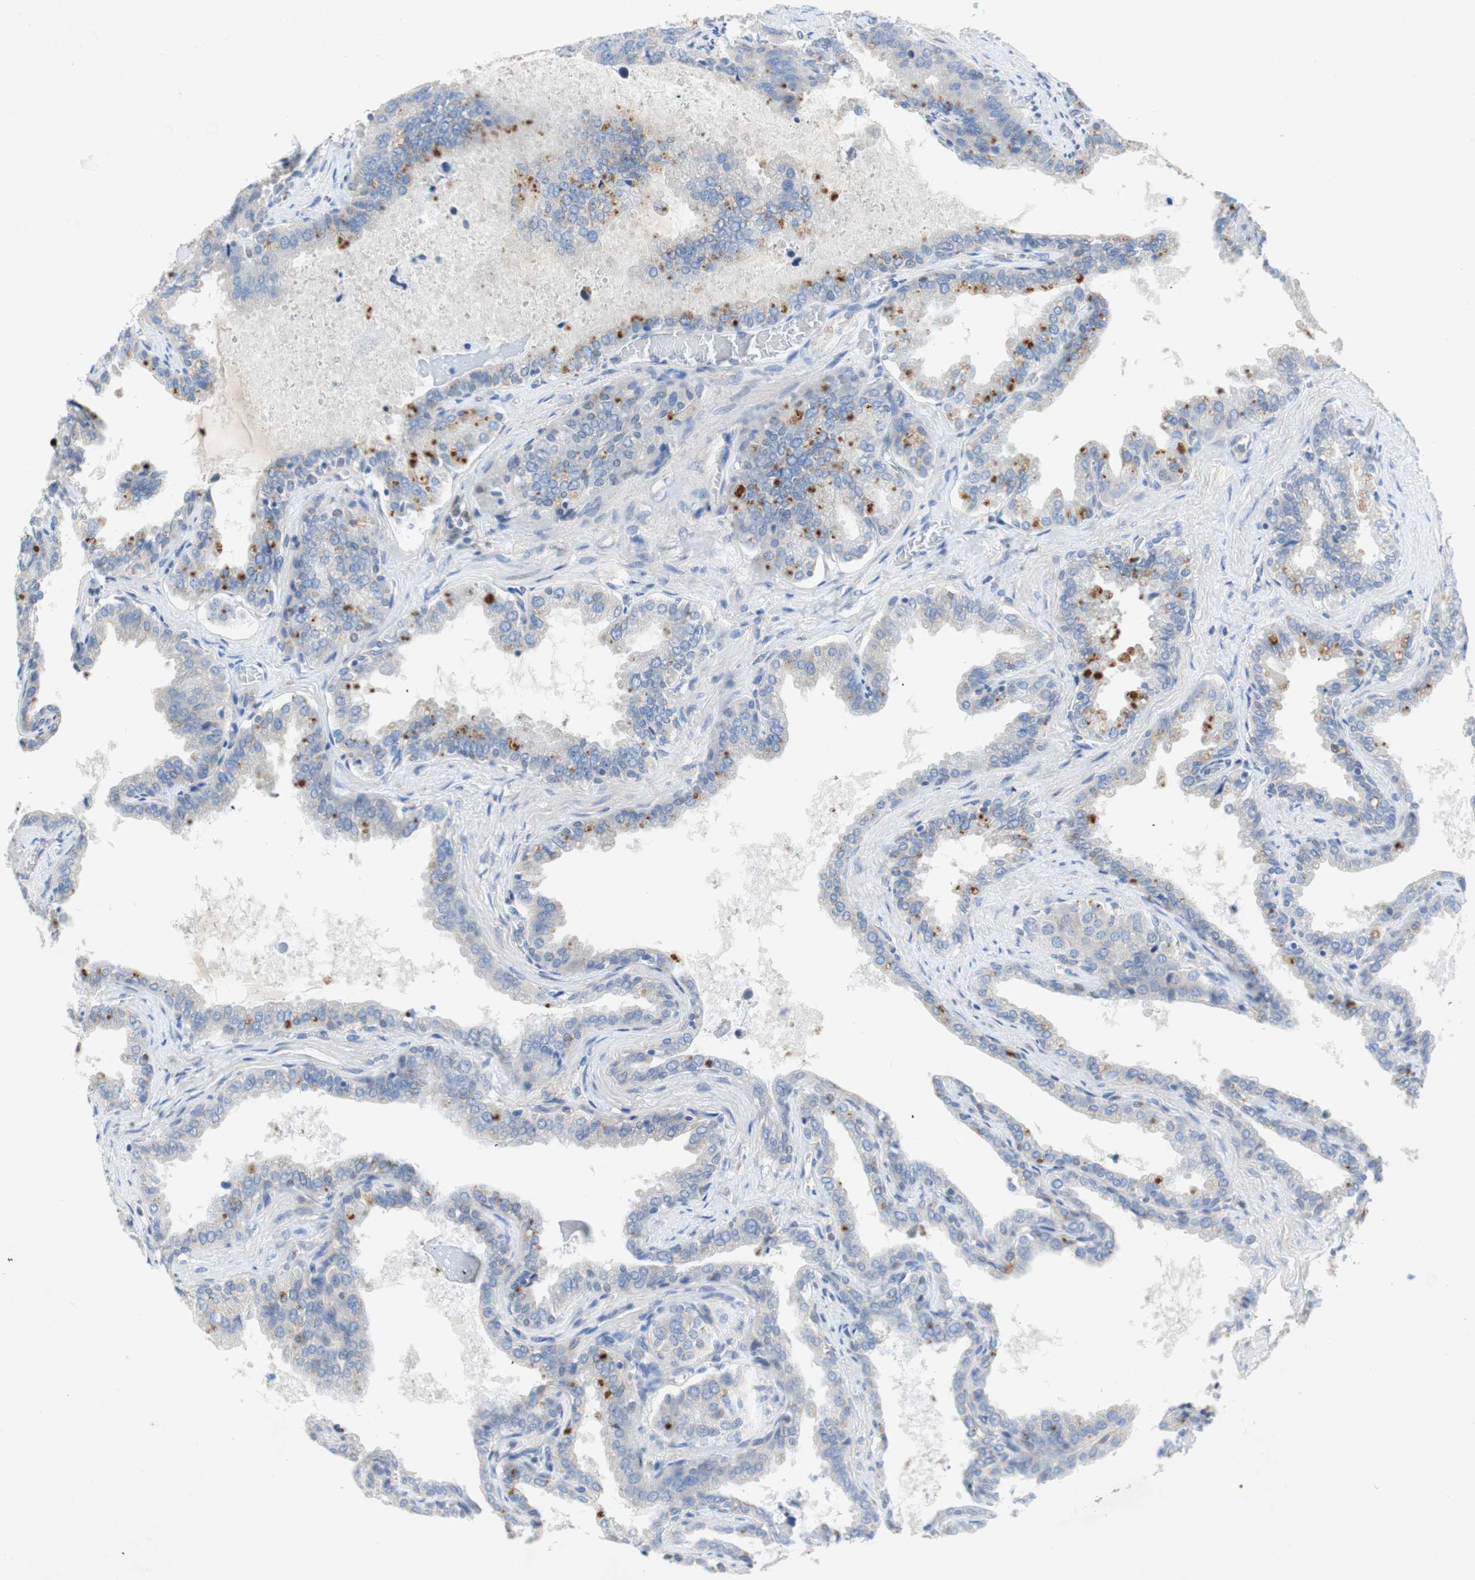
{"staining": {"intensity": "moderate", "quantity": "<25%", "location": "cytoplasmic/membranous"}, "tissue": "seminal vesicle", "cell_type": "Glandular cells", "image_type": "normal", "snomed": [{"axis": "morphology", "description": "Normal tissue, NOS"}, {"axis": "topography", "description": "Seminal veicle"}], "caption": "IHC of benign seminal vesicle shows low levels of moderate cytoplasmic/membranous staining in about <25% of glandular cells. (Brightfield microscopy of DAB IHC at high magnification).", "gene": "RELB", "patient": {"sex": "male", "age": 46}}